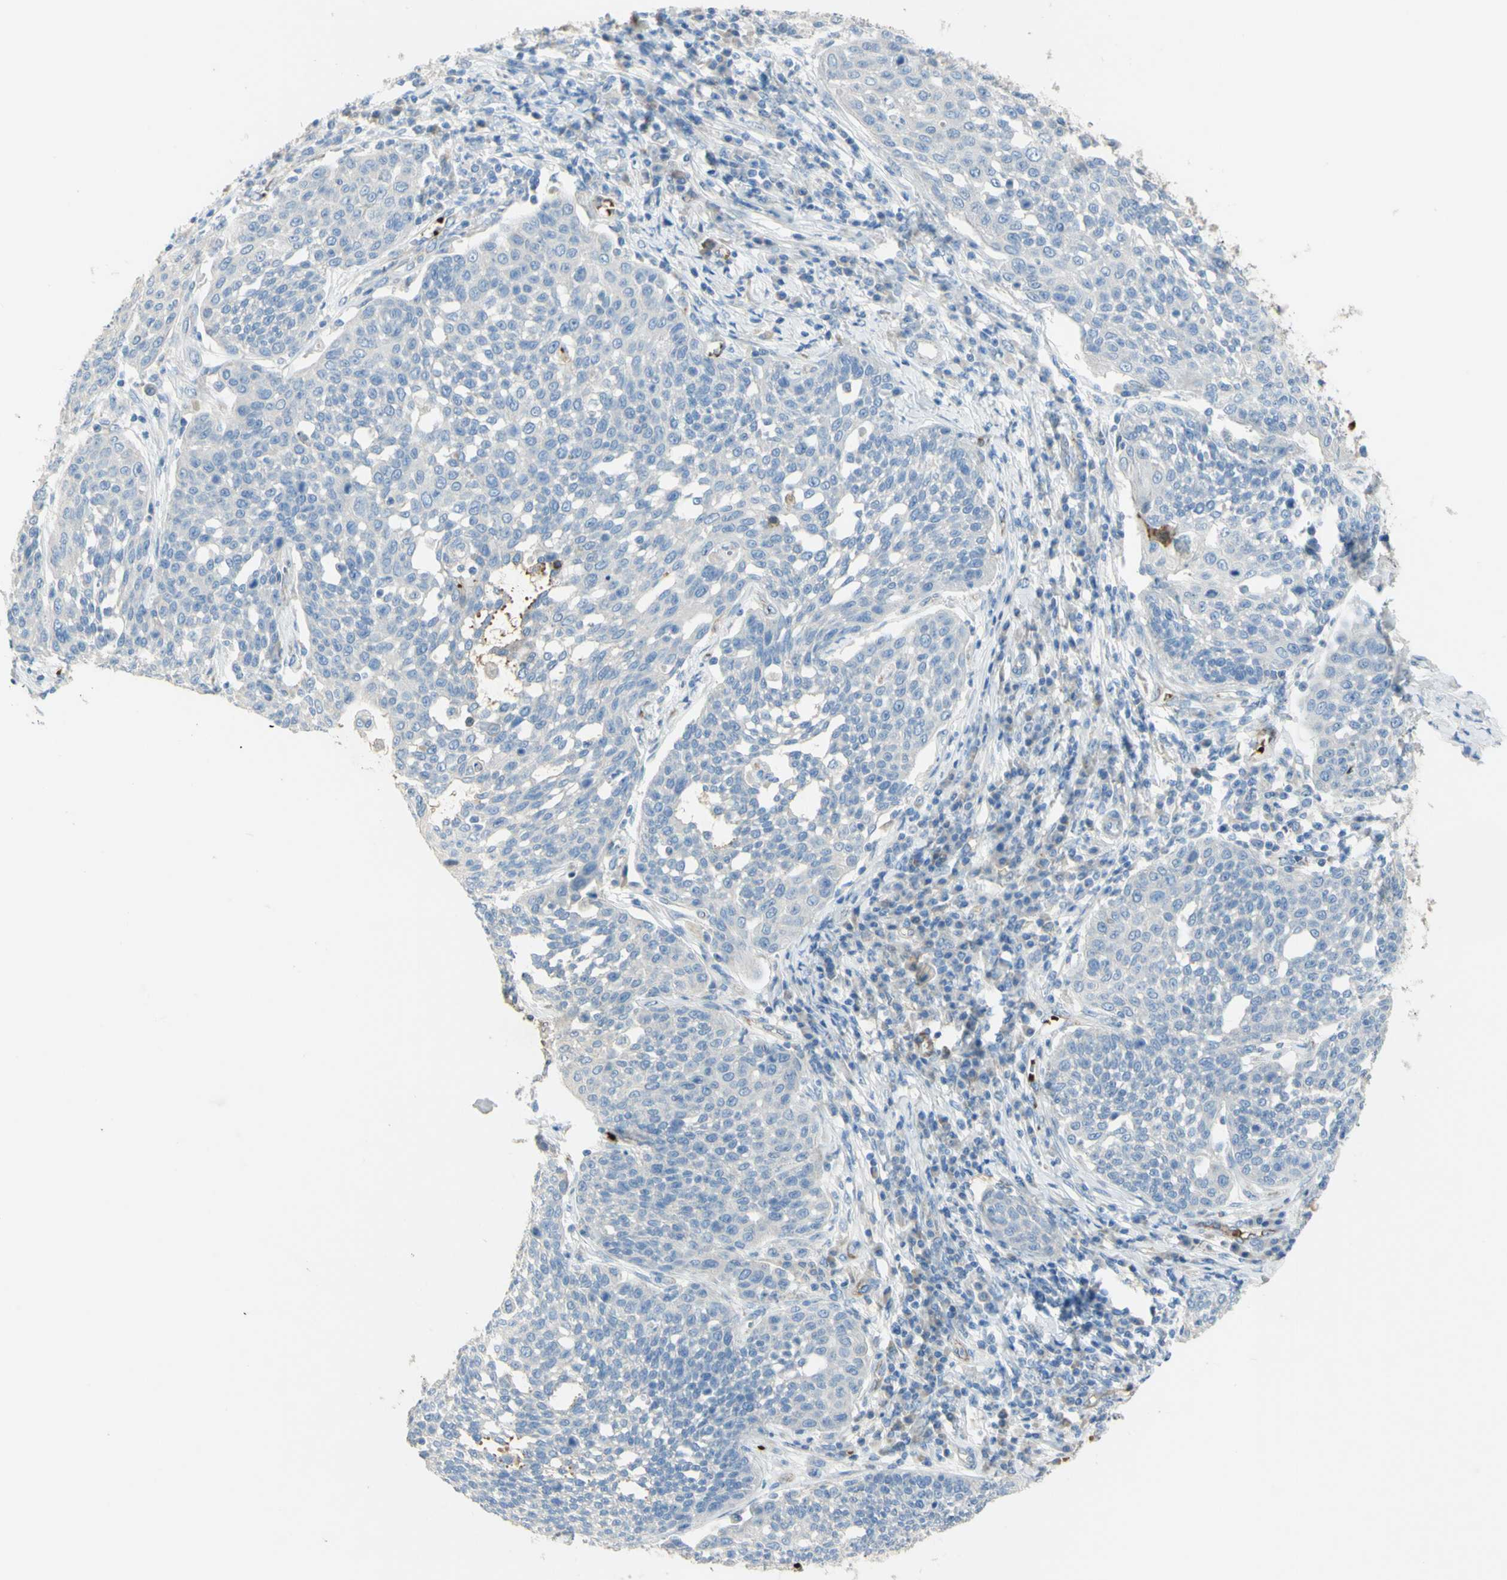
{"staining": {"intensity": "negative", "quantity": "none", "location": "none"}, "tissue": "cervical cancer", "cell_type": "Tumor cells", "image_type": "cancer", "snomed": [{"axis": "morphology", "description": "Squamous cell carcinoma, NOS"}, {"axis": "topography", "description": "Cervix"}], "caption": "IHC image of neoplastic tissue: cervical squamous cell carcinoma stained with DAB (3,3'-diaminobenzidine) exhibits no significant protein positivity in tumor cells.", "gene": "GAN", "patient": {"sex": "female", "age": 34}}